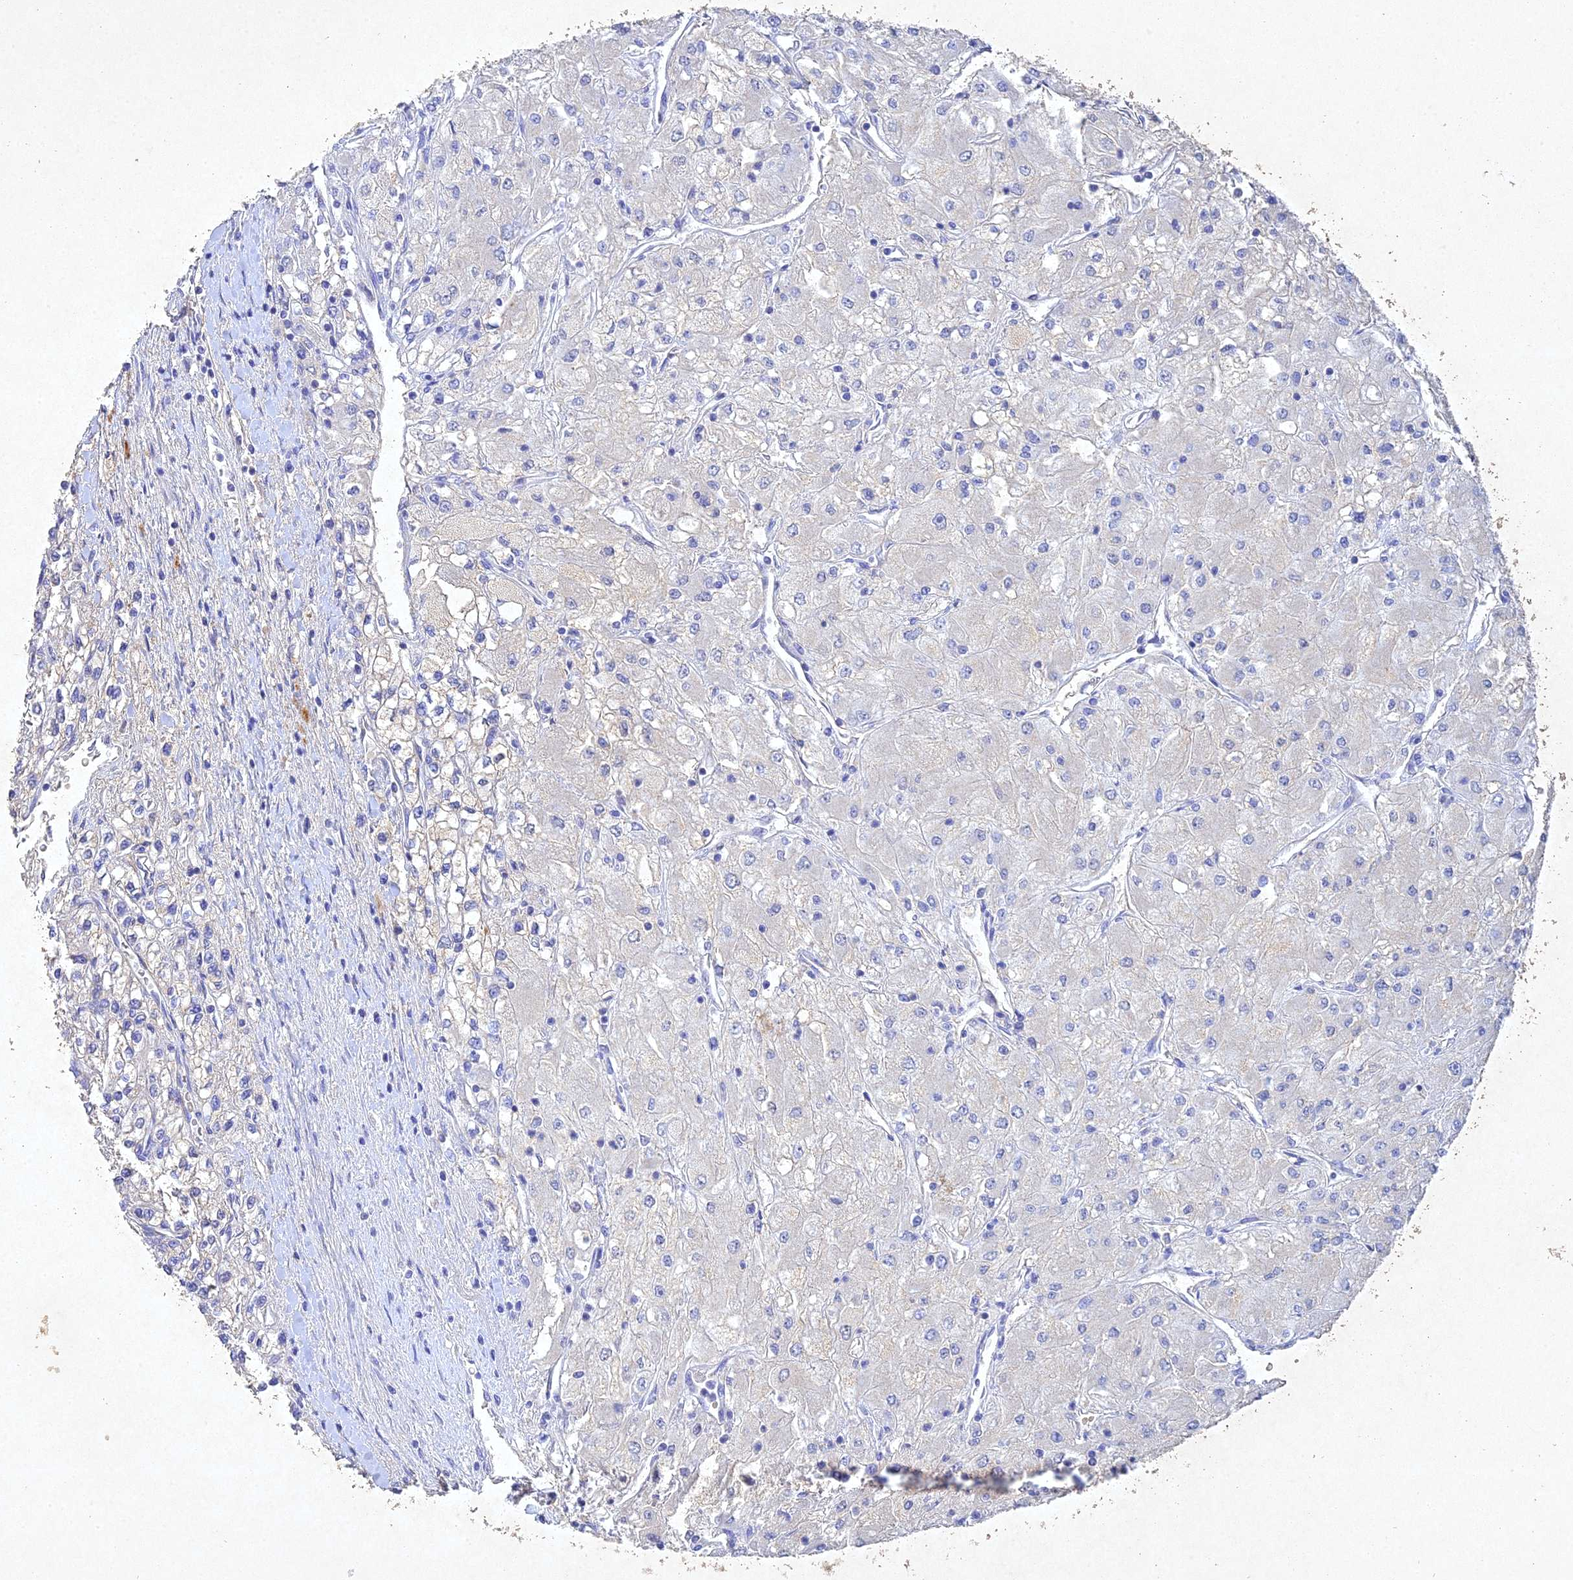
{"staining": {"intensity": "negative", "quantity": "none", "location": "none"}, "tissue": "renal cancer", "cell_type": "Tumor cells", "image_type": "cancer", "snomed": [{"axis": "morphology", "description": "Adenocarcinoma, NOS"}, {"axis": "topography", "description": "Kidney"}], "caption": "Tumor cells are negative for protein expression in human renal adenocarcinoma.", "gene": "NDUFV1", "patient": {"sex": "male", "age": 80}}